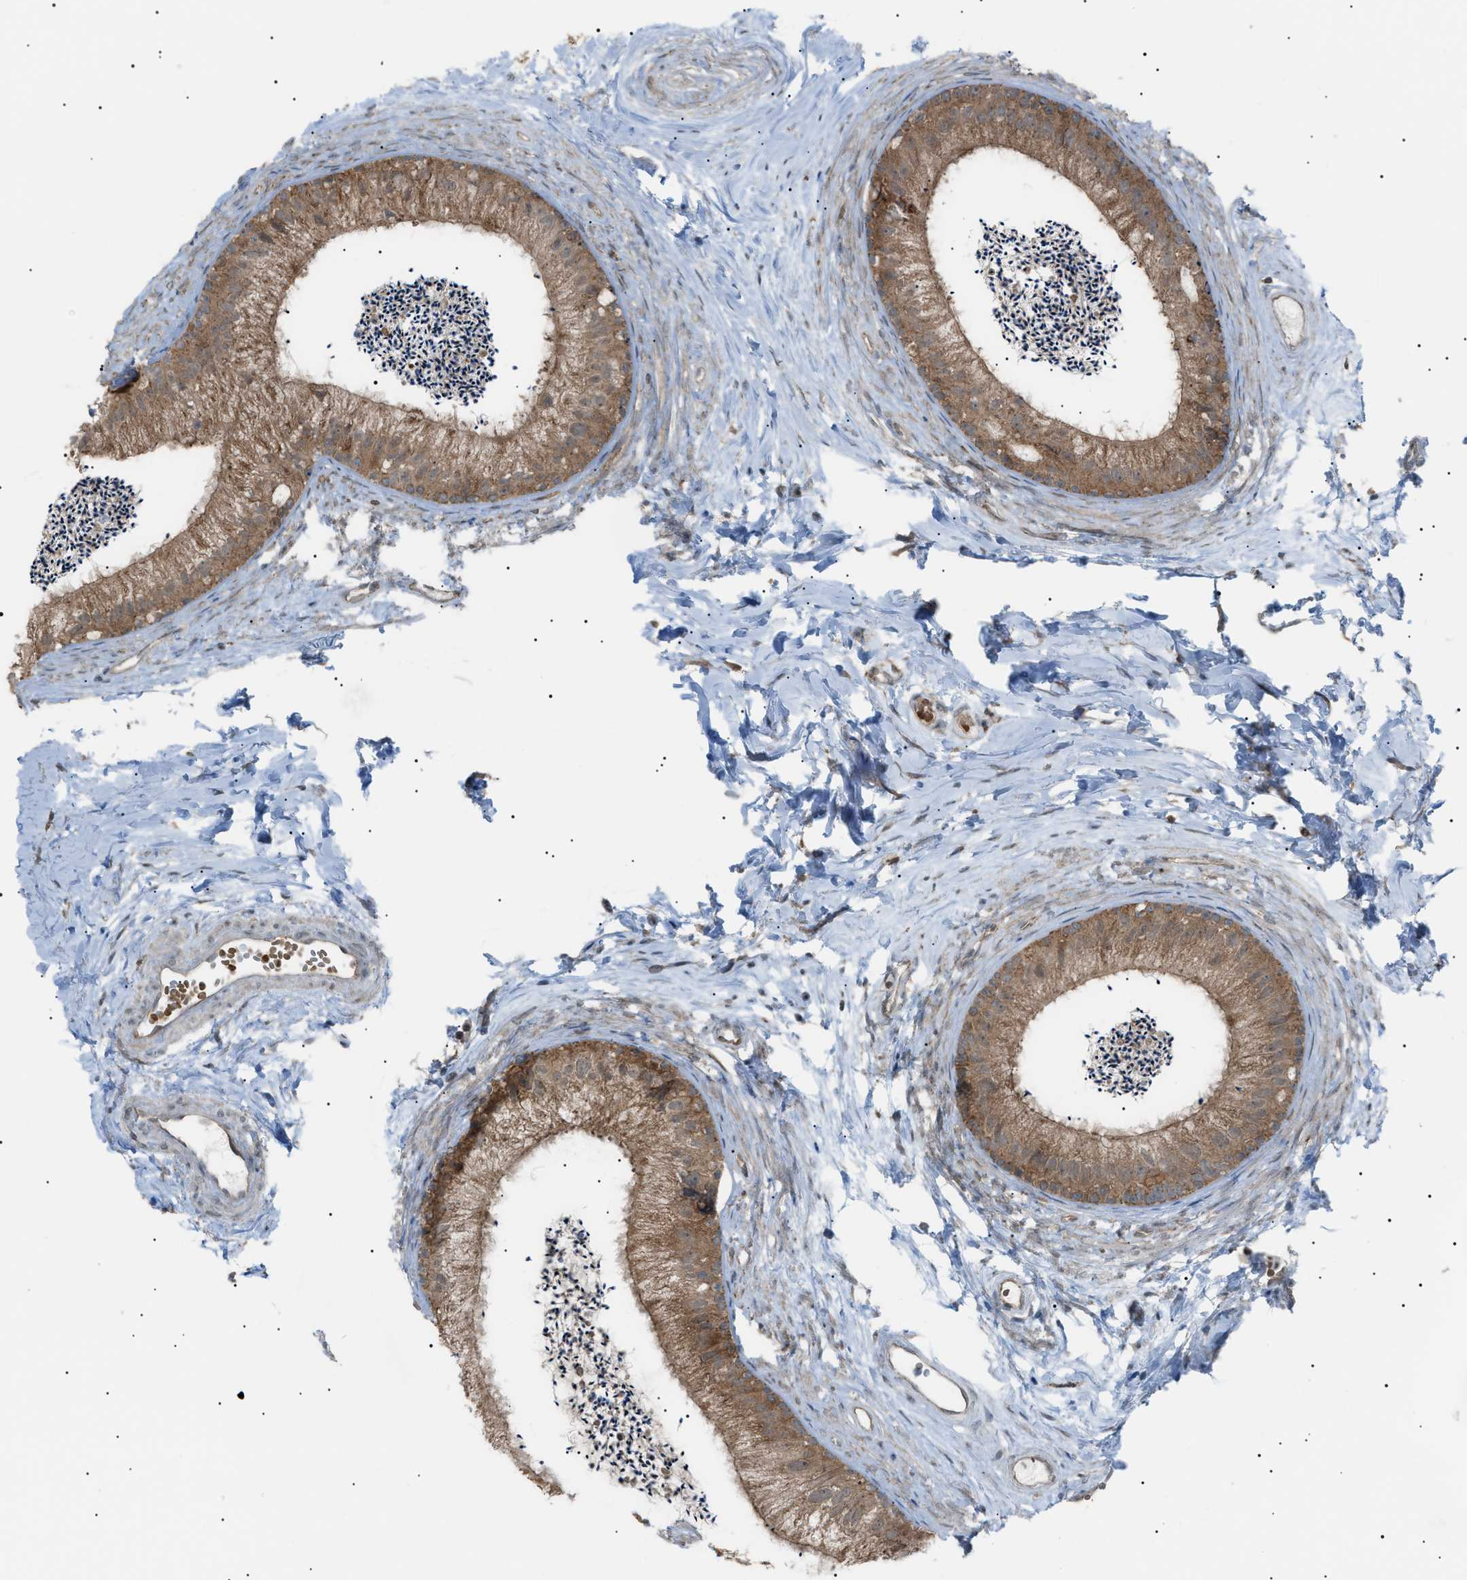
{"staining": {"intensity": "moderate", "quantity": ">75%", "location": "cytoplasmic/membranous"}, "tissue": "epididymis", "cell_type": "Glandular cells", "image_type": "normal", "snomed": [{"axis": "morphology", "description": "Normal tissue, NOS"}, {"axis": "topography", "description": "Epididymis"}], "caption": "Glandular cells demonstrate medium levels of moderate cytoplasmic/membranous expression in approximately >75% of cells in normal human epididymis.", "gene": "LPIN2", "patient": {"sex": "male", "age": 56}}